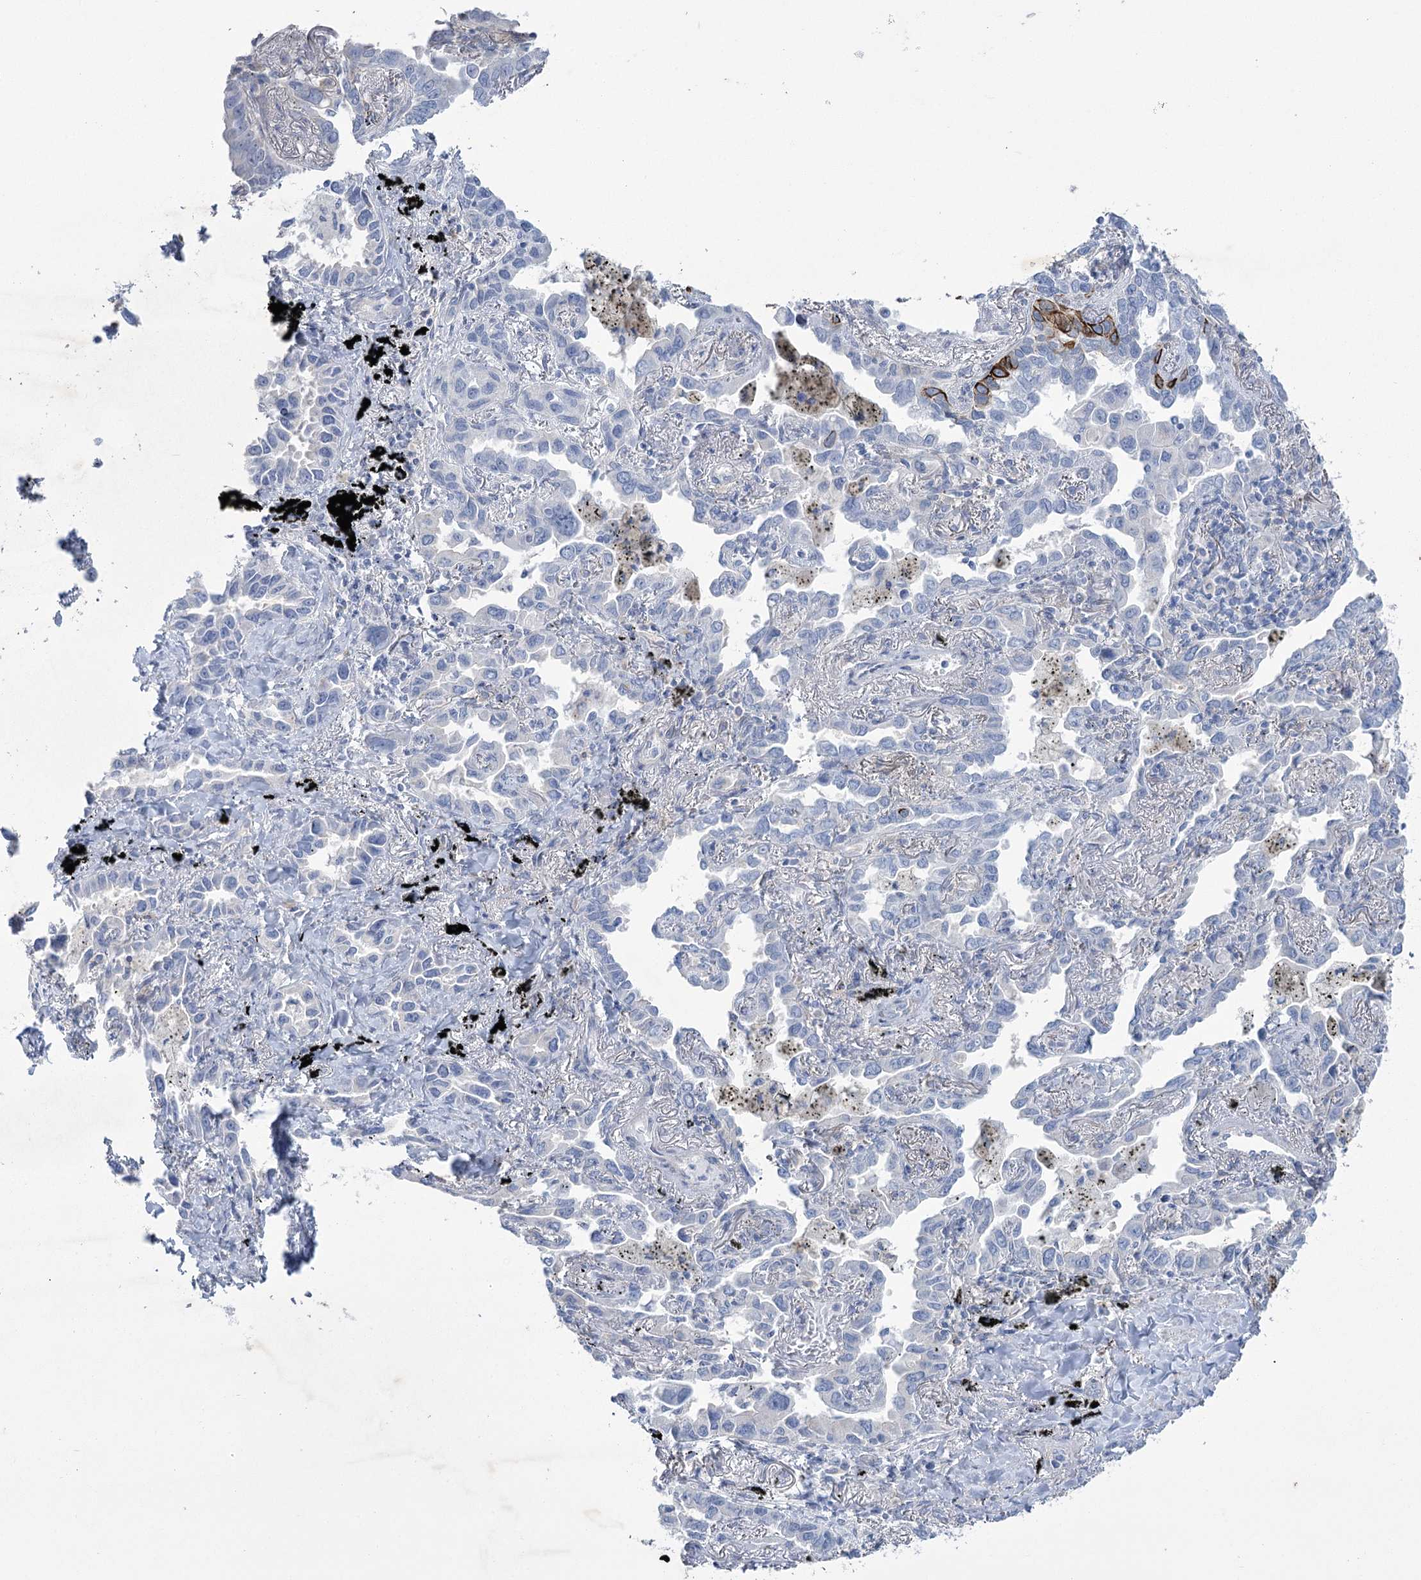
{"staining": {"intensity": "negative", "quantity": "none", "location": "none"}, "tissue": "lung cancer", "cell_type": "Tumor cells", "image_type": "cancer", "snomed": [{"axis": "morphology", "description": "Adenocarcinoma, NOS"}, {"axis": "topography", "description": "Lung"}], "caption": "DAB (3,3'-diaminobenzidine) immunohistochemical staining of human lung cancer reveals no significant expression in tumor cells.", "gene": "CCDC88A", "patient": {"sex": "male", "age": 67}}